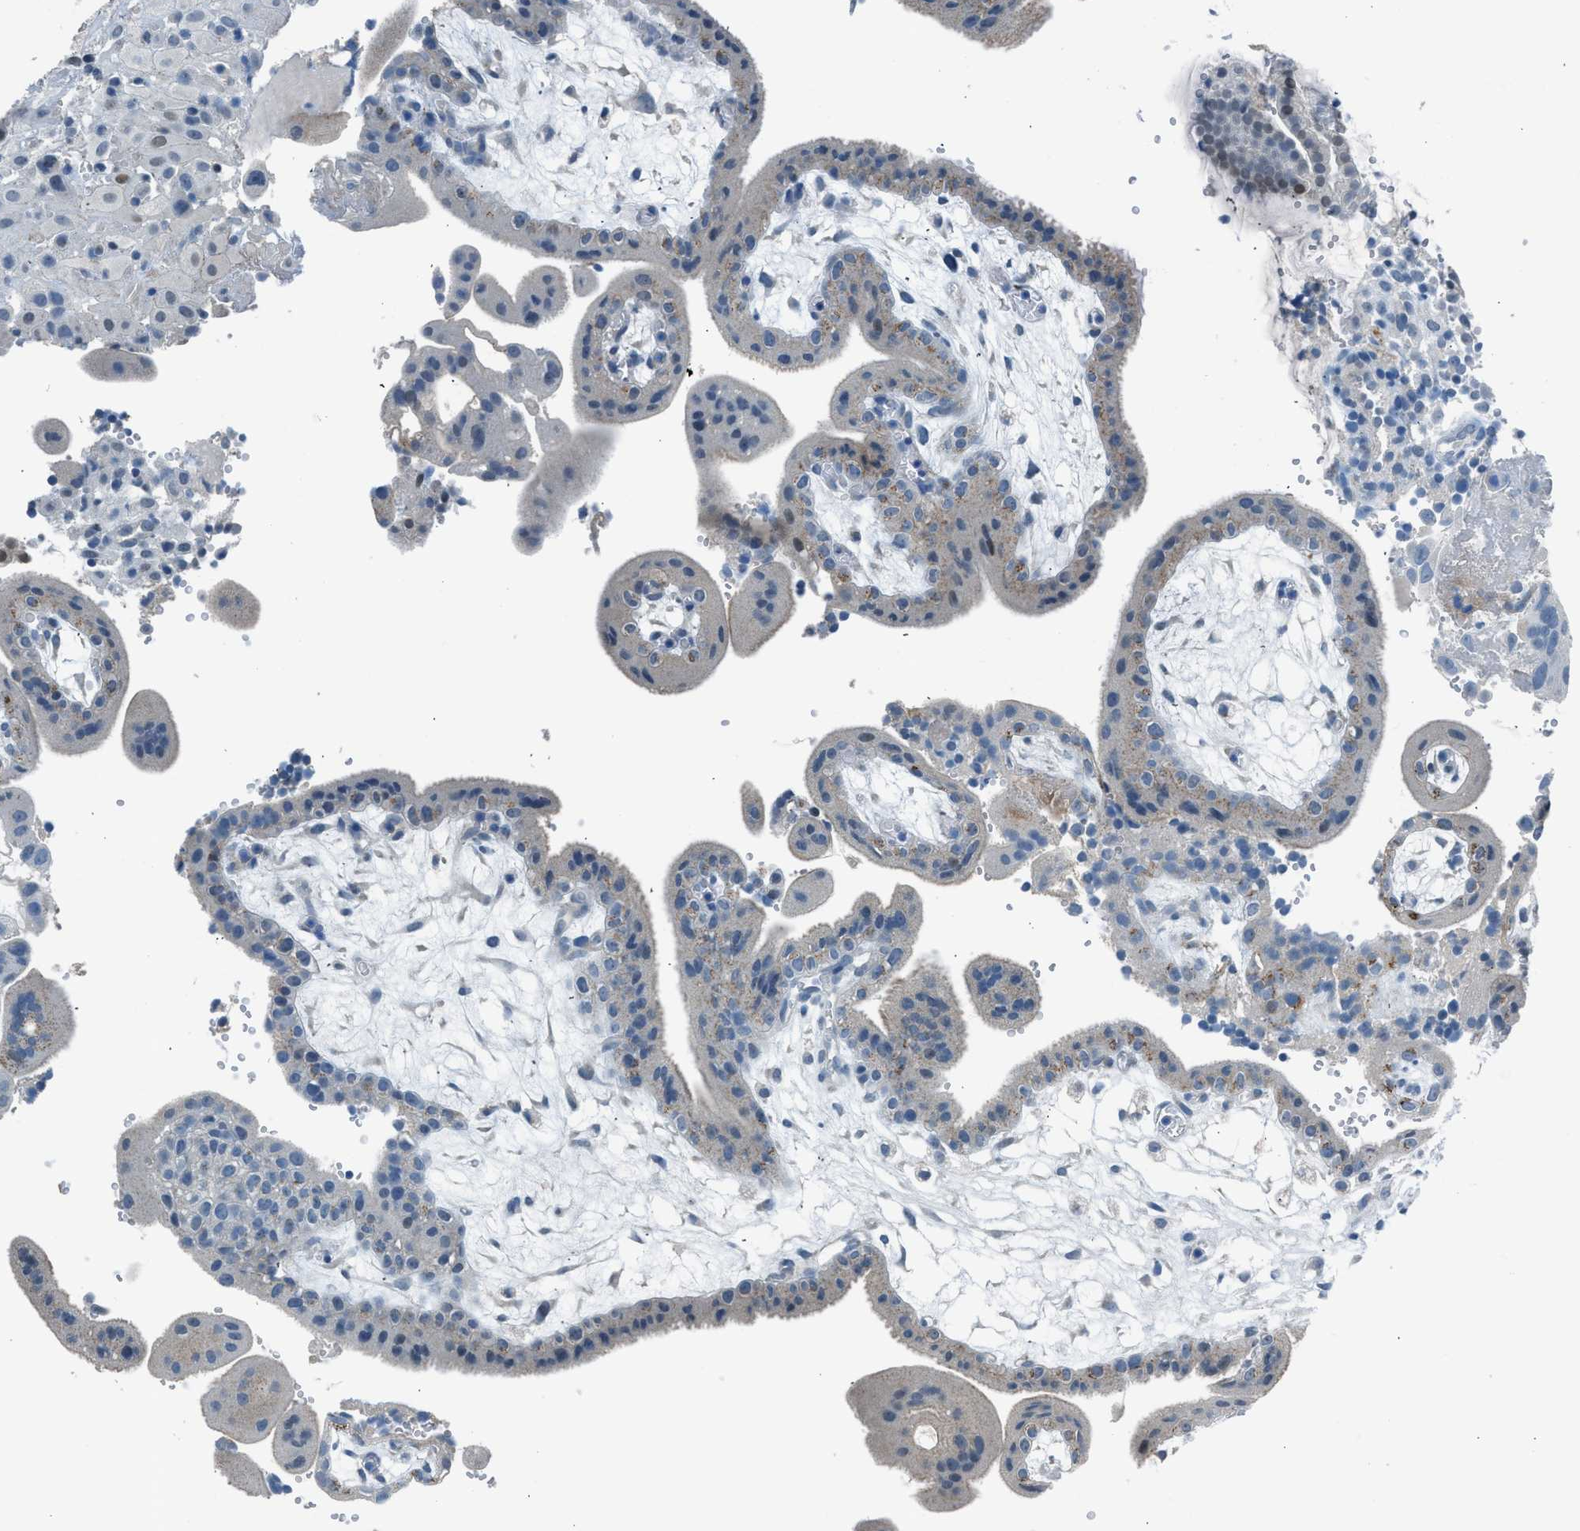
{"staining": {"intensity": "weak", "quantity": "<25%", "location": "cytoplasmic/membranous"}, "tissue": "placenta", "cell_type": "Decidual cells", "image_type": "normal", "snomed": [{"axis": "morphology", "description": "Normal tissue, NOS"}, {"axis": "topography", "description": "Placenta"}], "caption": "Micrograph shows no significant protein expression in decidual cells of normal placenta.", "gene": "RNF41", "patient": {"sex": "female", "age": 18}}